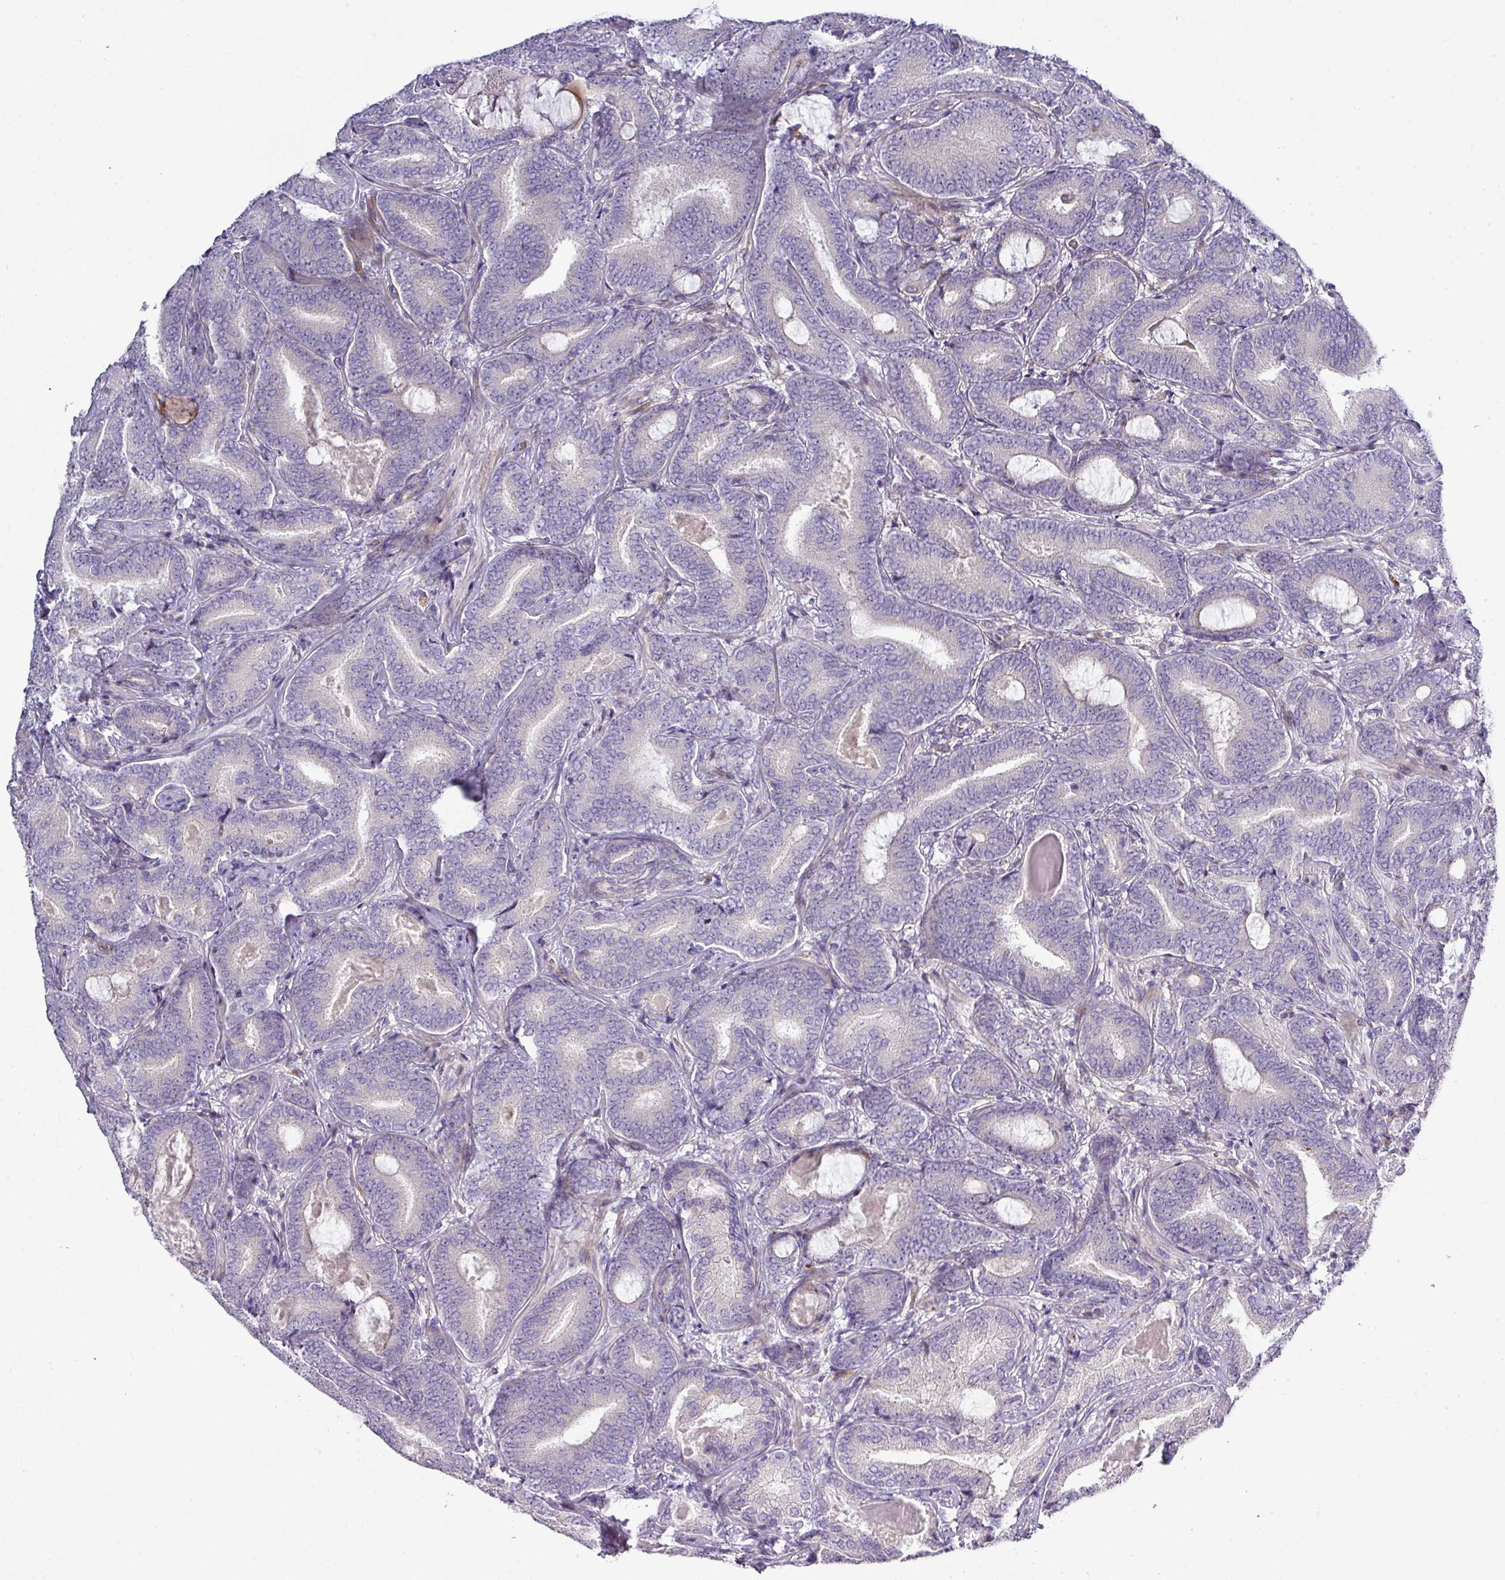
{"staining": {"intensity": "negative", "quantity": "none", "location": "none"}, "tissue": "prostate cancer", "cell_type": "Tumor cells", "image_type": "cancer", "snomed": [{"axis": "morphology", "description": "Adenocarcinoma, Low grade"}, {"axis": "topography", "description": "Prostate and seminal vesicle, NOS"}], "caption": "Immunohistochemistry photomicrograph of prostate low-grade adenocarcinoma stained for a protein (brown), which displays no expression in tumor cells.", "gene": "ATP6V1F", "patient": {"sex": "male", "age": 61}}